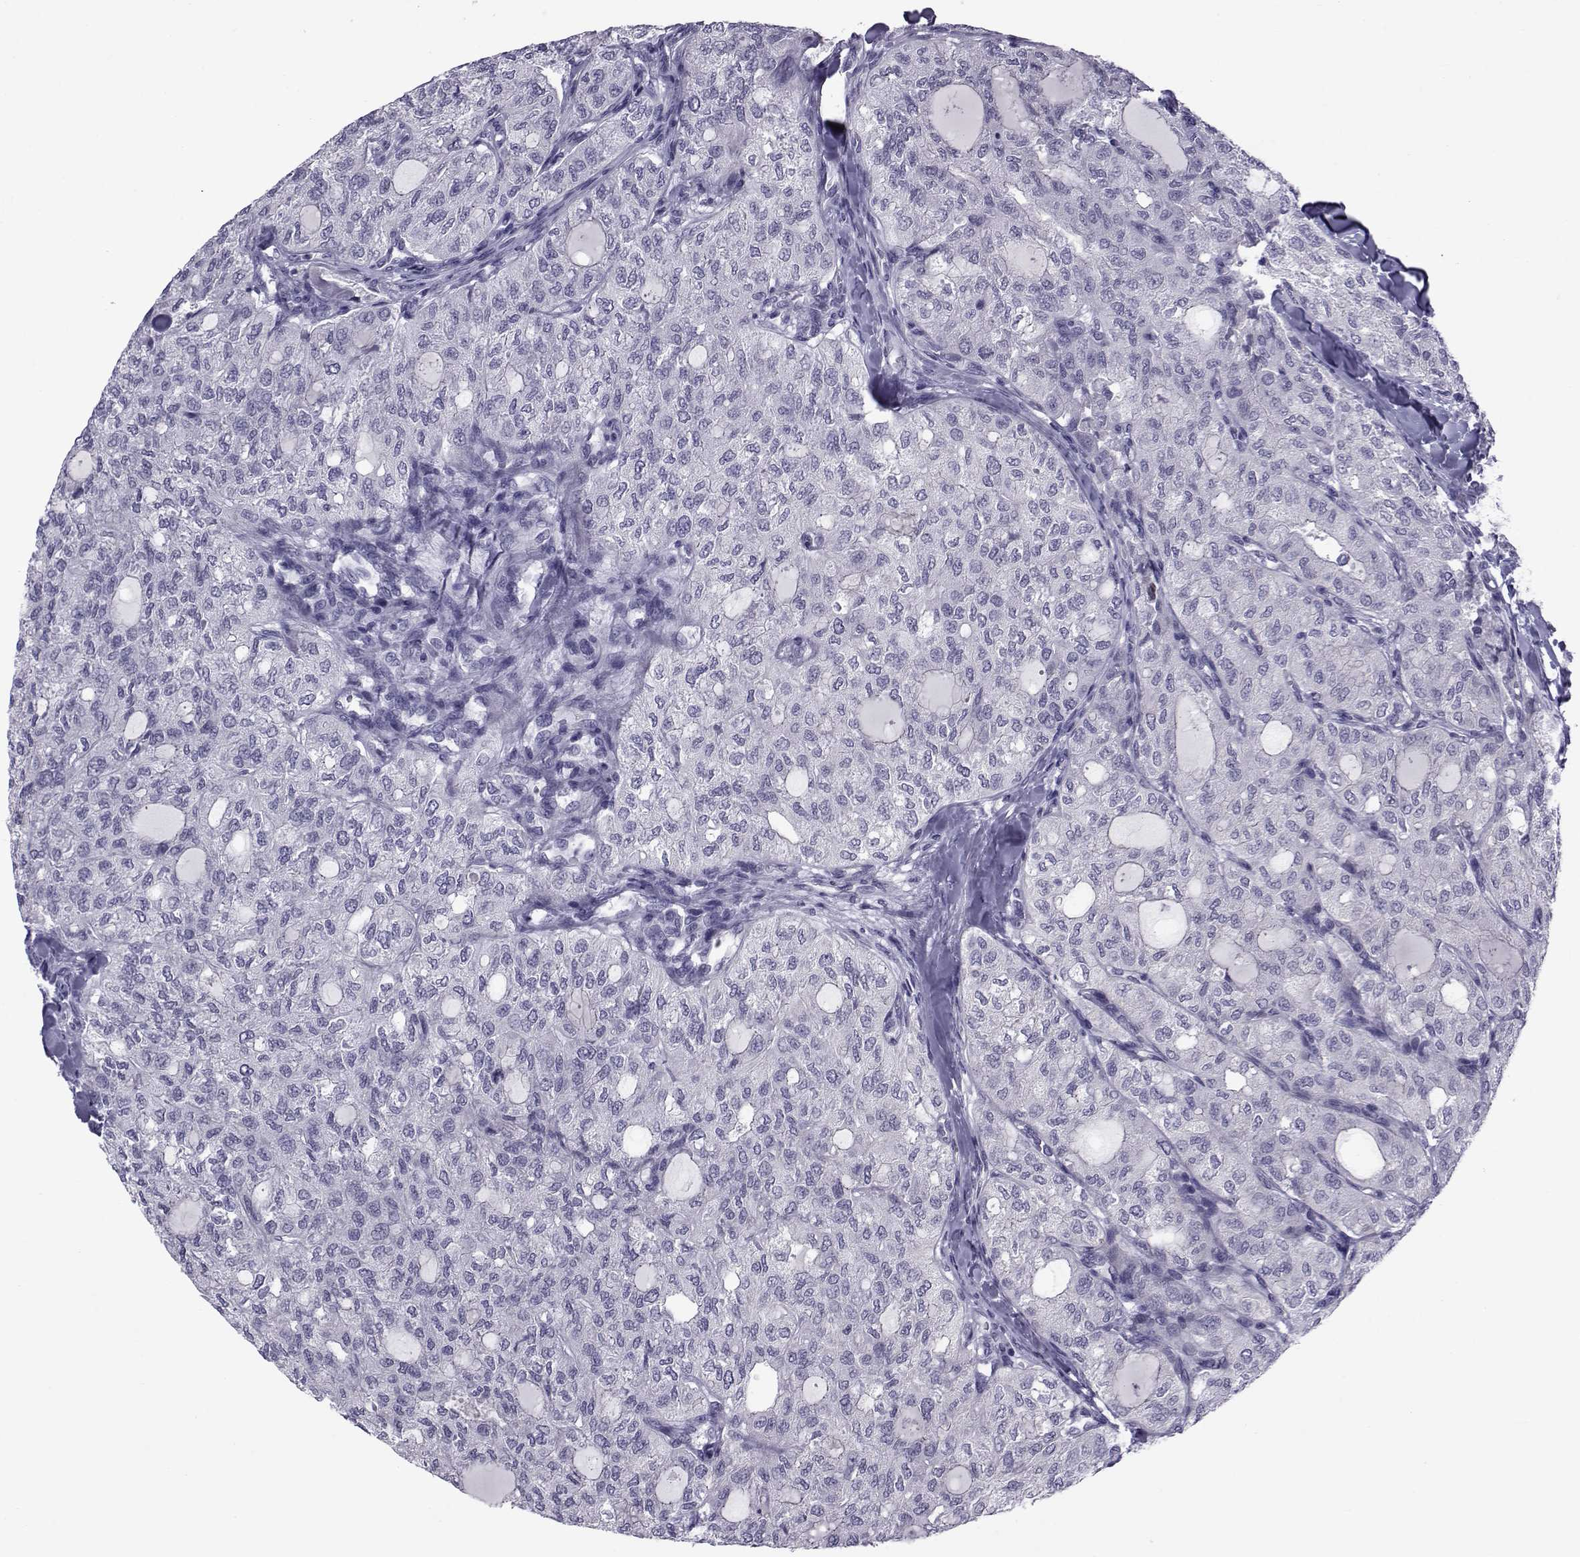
{"staining": {"intensity": "negative", "quantity": "none", "location": "none"}, "tissue": "thyroid cancer", "cell_type": "Tumor cells", "image_type": "cancer", "snomed": [{"axis": "morphology", "description": "Follicular adenoma carcinoma, NOS"}, {"axis": "topography", "description": "Thyroid gland"}], "caption": "There is no significant staining in tumor cells of follicular adenoma carcinoma (thyroid). (DAB immunohistochemistry (IHC) with hematoxylin counter stain).", "gene": "COL22A1", "patient": {"sex": "male", "age": 75}}